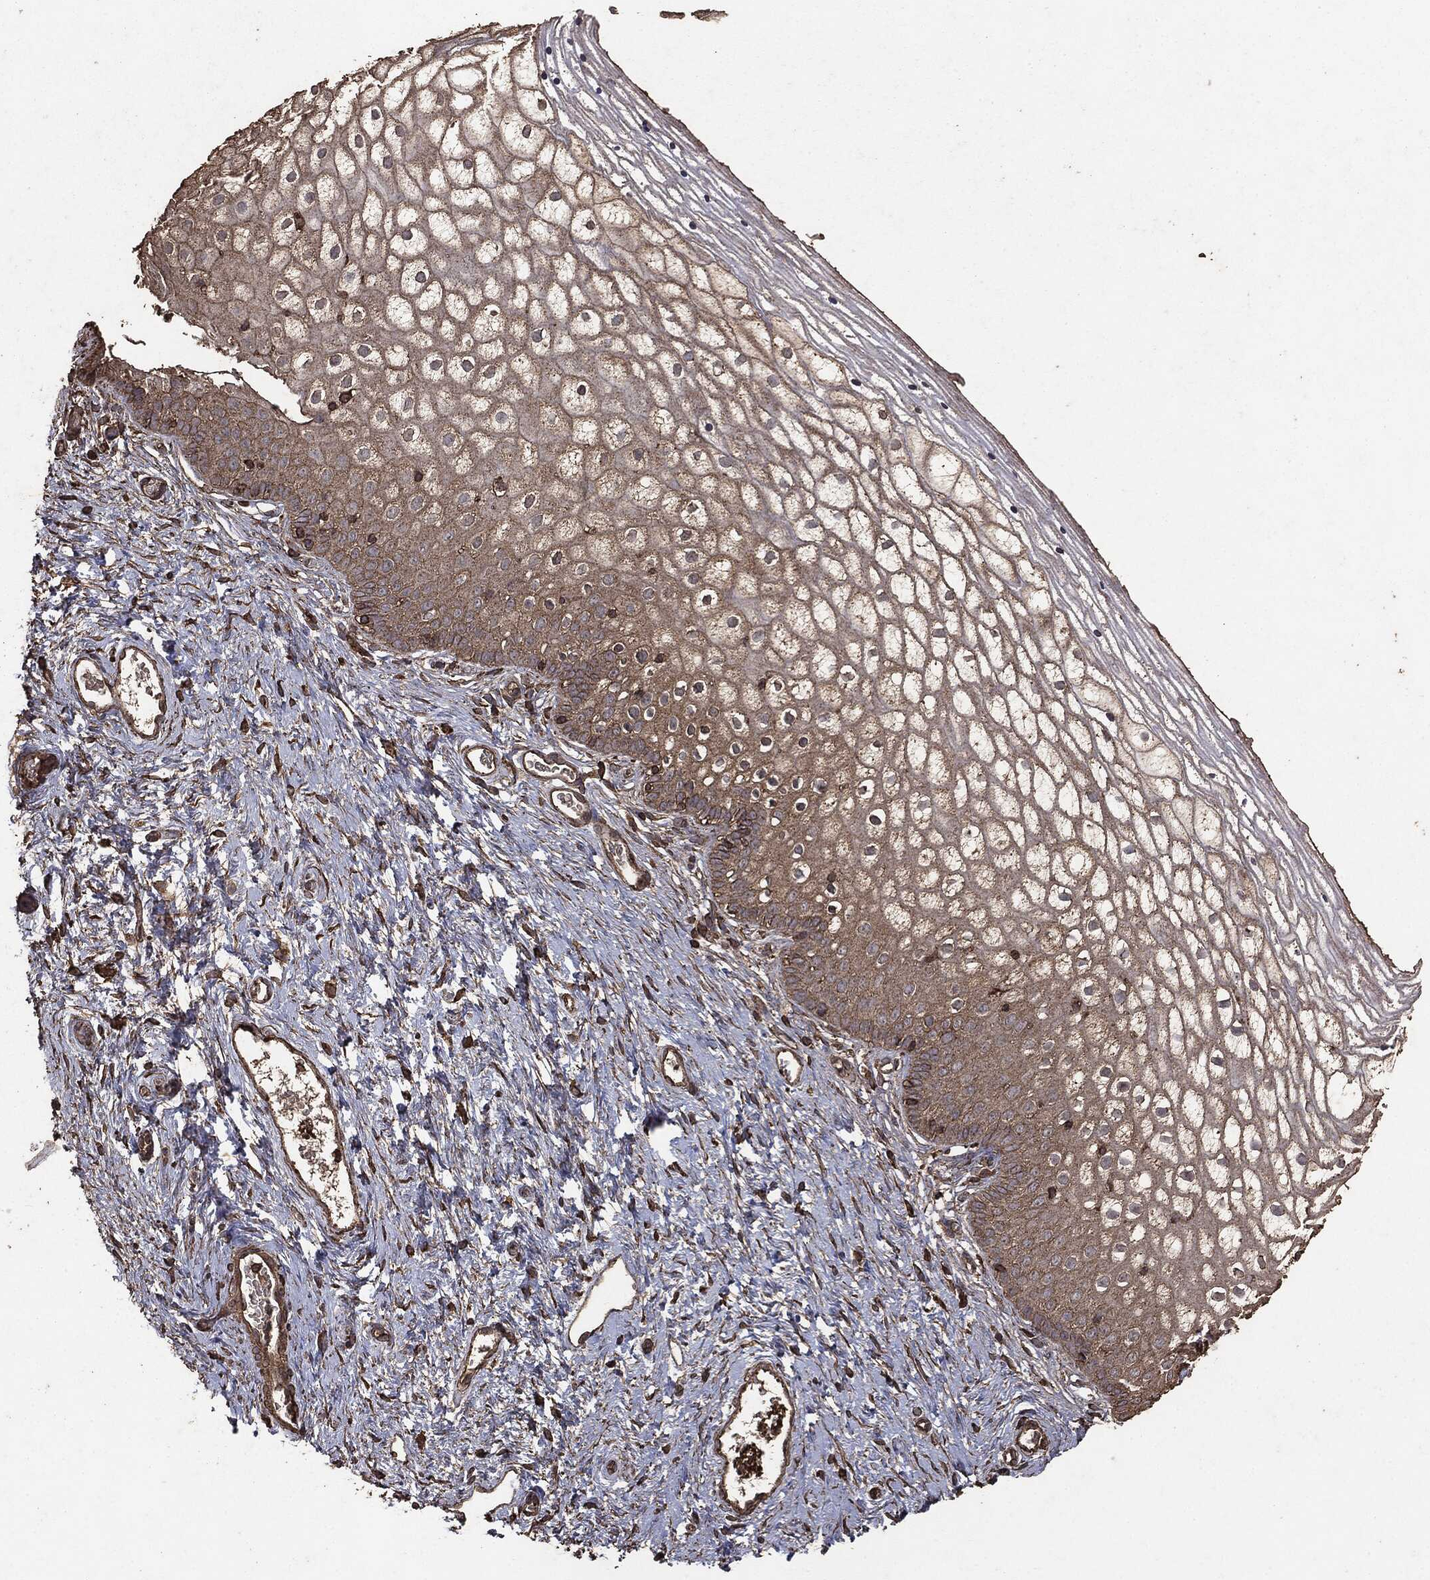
{"staining": {"intensity": "strong", "quantity": "<25%", "location": "cytoplasmic/membranous"}, "tissue": "vagina", "cell_type": "Squamous epithelial cells", "image_type": "normal", "snomed": [{"axis": "morphology", "description": "Normal tissue, NOS"}, {"axis": "topography", "description": "Vagina"}], "caption": "Vagina stained with DAB (3,3'-diaminobenzidine) IHC reveals medium levels of strong cytoplasmic/membranous staining in approximately <25% of squamous epithelial cells. (Brightfield microscopy of DAB IHC at high magnification).", "gene": "MTOR", "patient": {"sex": "female", "age": 32}}